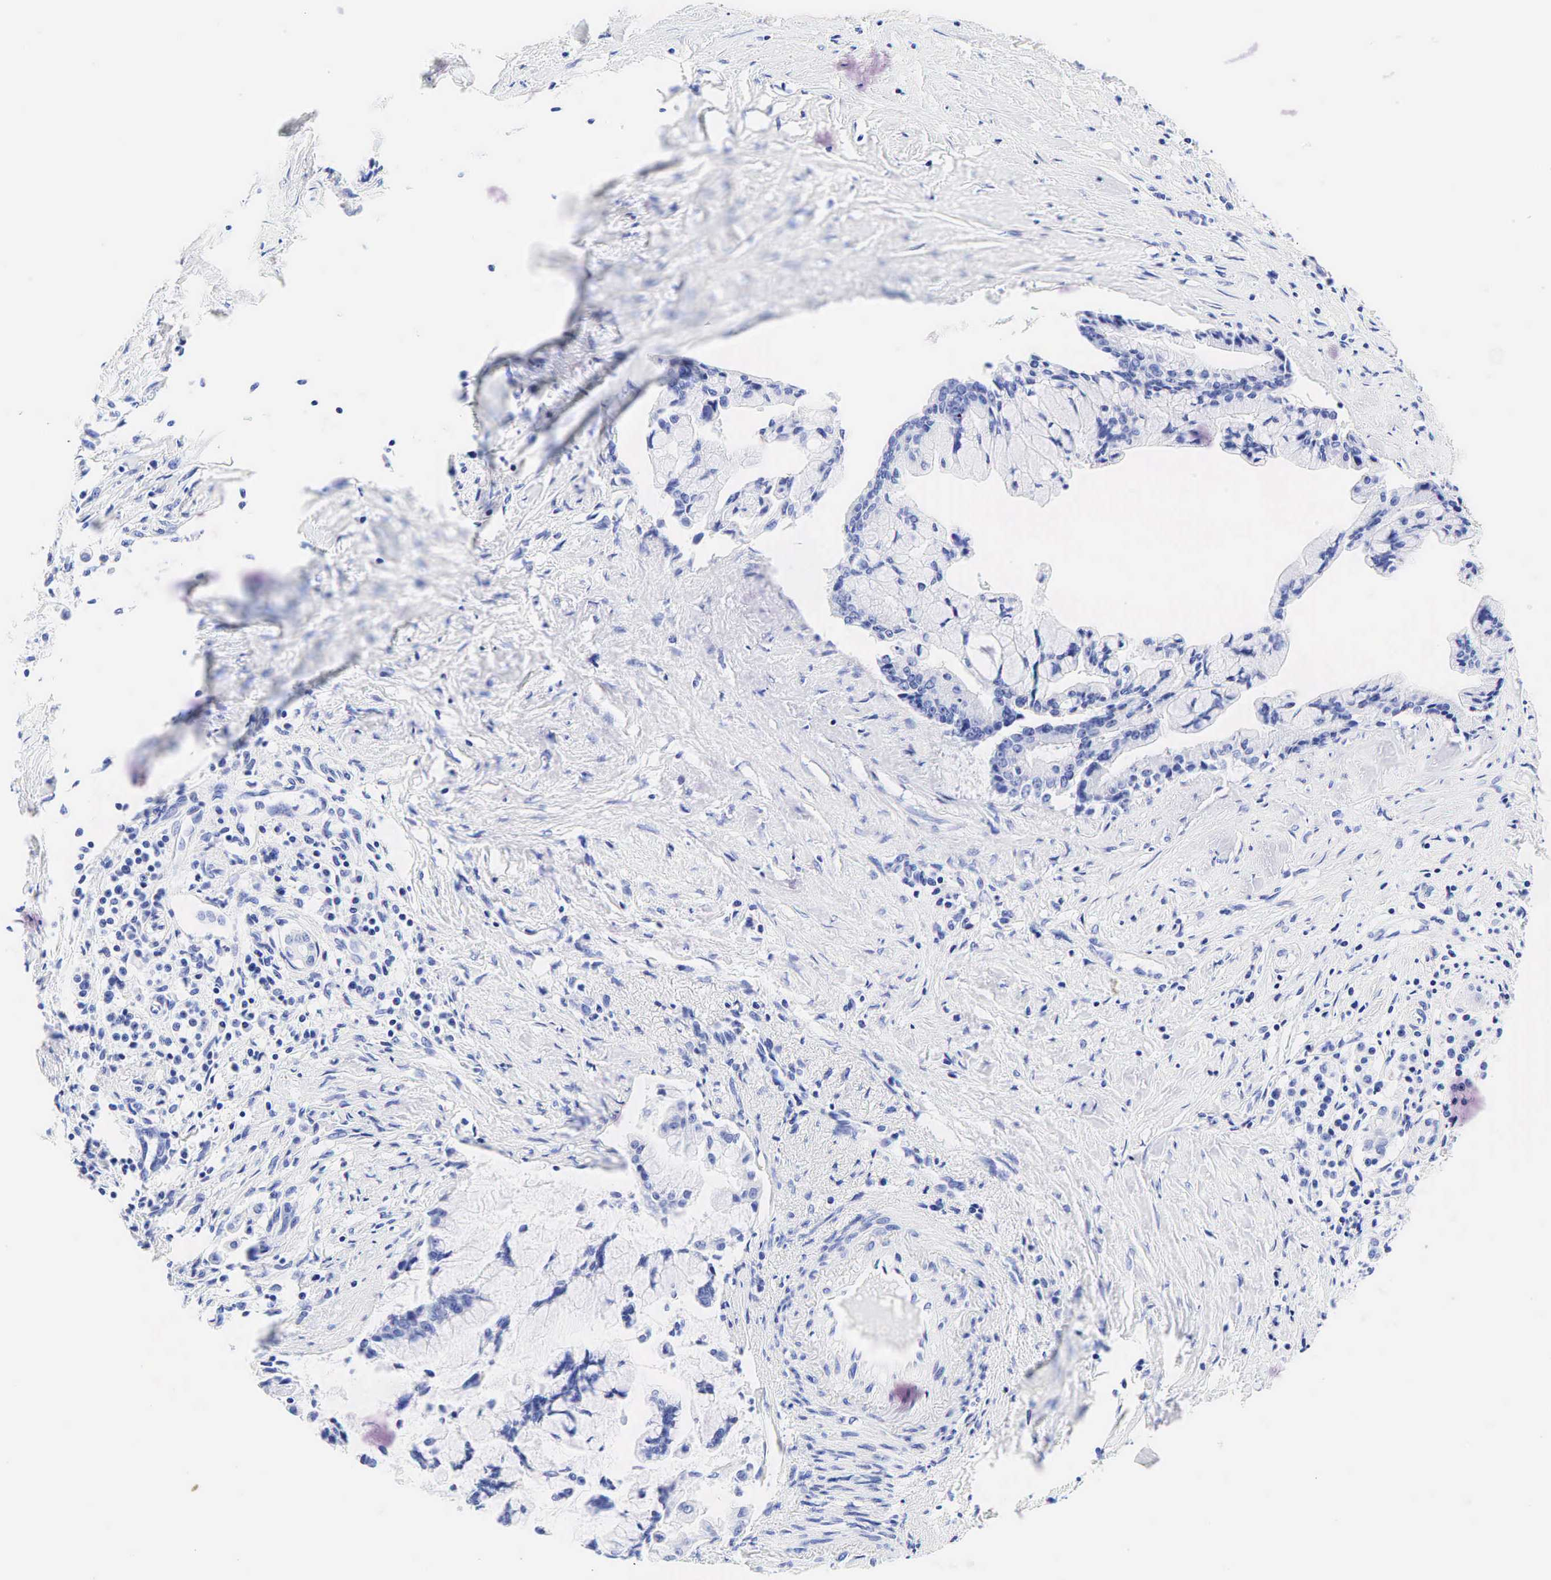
{"staining": {"intensity": "negative", "quantity": "none", "location": "none"}, "tissue": "pancreatic cancer", "cell_type": "Tumor cells", "image_type": "cancer", "snomed": [{"axis": "morphology", "description": "Adenocarcinoma, NOS"}, {"axis": "topography", "description": "Pancreas"}], "caption": "This is a micrograph of IHC staining of pancreatic cancer, which shows no staining in tumor cells.", "gene": "ESR1", "patient": {"sex": "male", "age": 59}}